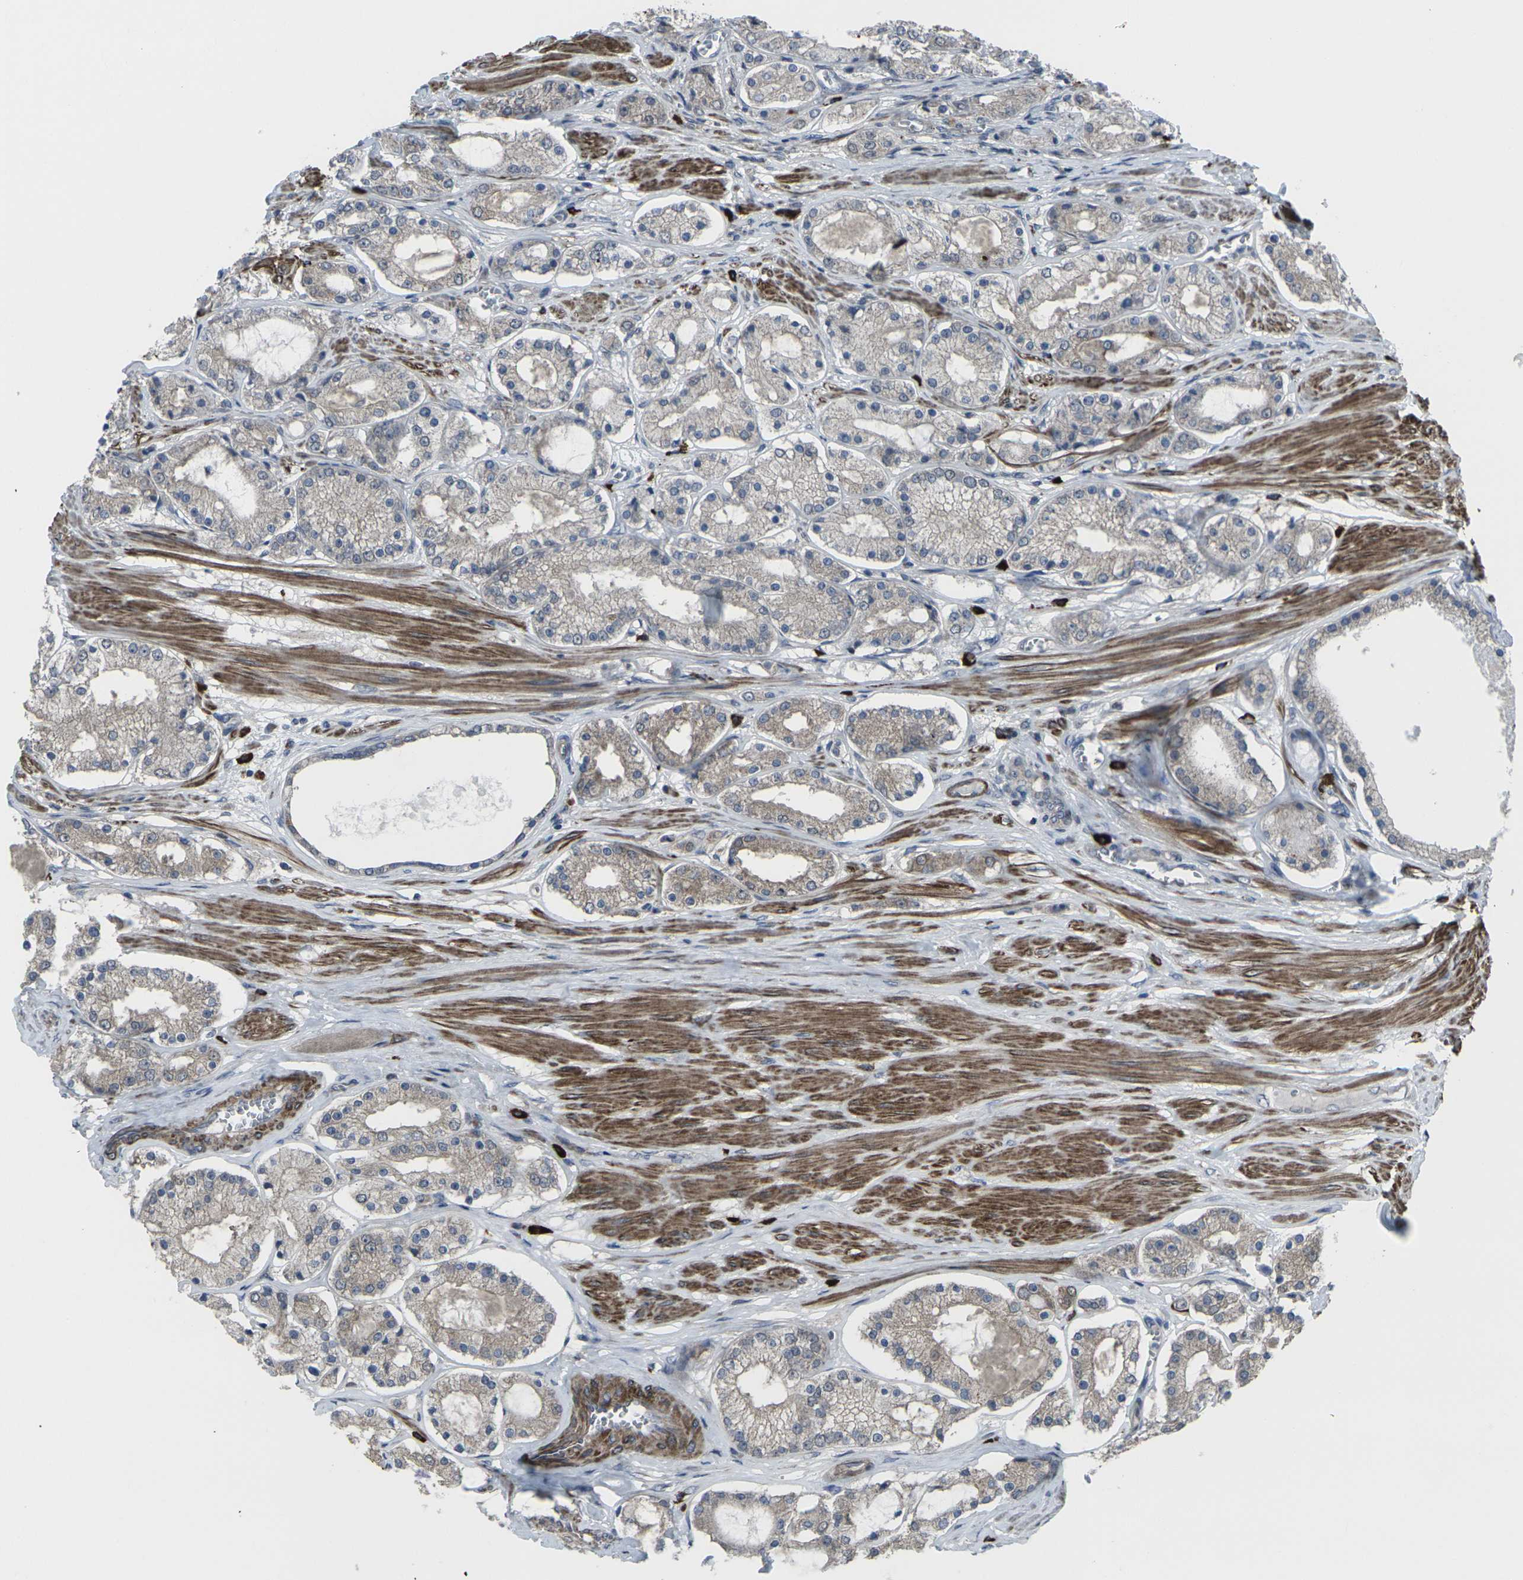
{"staining": {"intensity": "weak", "quantity": ">75%", "location": "cytoplasmic/membranous"}, "tissue": "prostate cancer", "cell_type": "Tumor cells", "image_type": "cancer", "snomed": [{"axis": "morphology", "description": "Adenocarcinoma, High grade"}, {"axis": "topography", "description": "Prostate"}], "caption": "An image of human adenocarcinoma (high-grade) (prostate) stained for a protein displays weak cytoplasmic/membranous brown staining in tumor cells. The protein is shown in brown color, while the nuclei are stained blue.", "gene": "CCR10", "patient": {"sex": "male", "age": 66}}